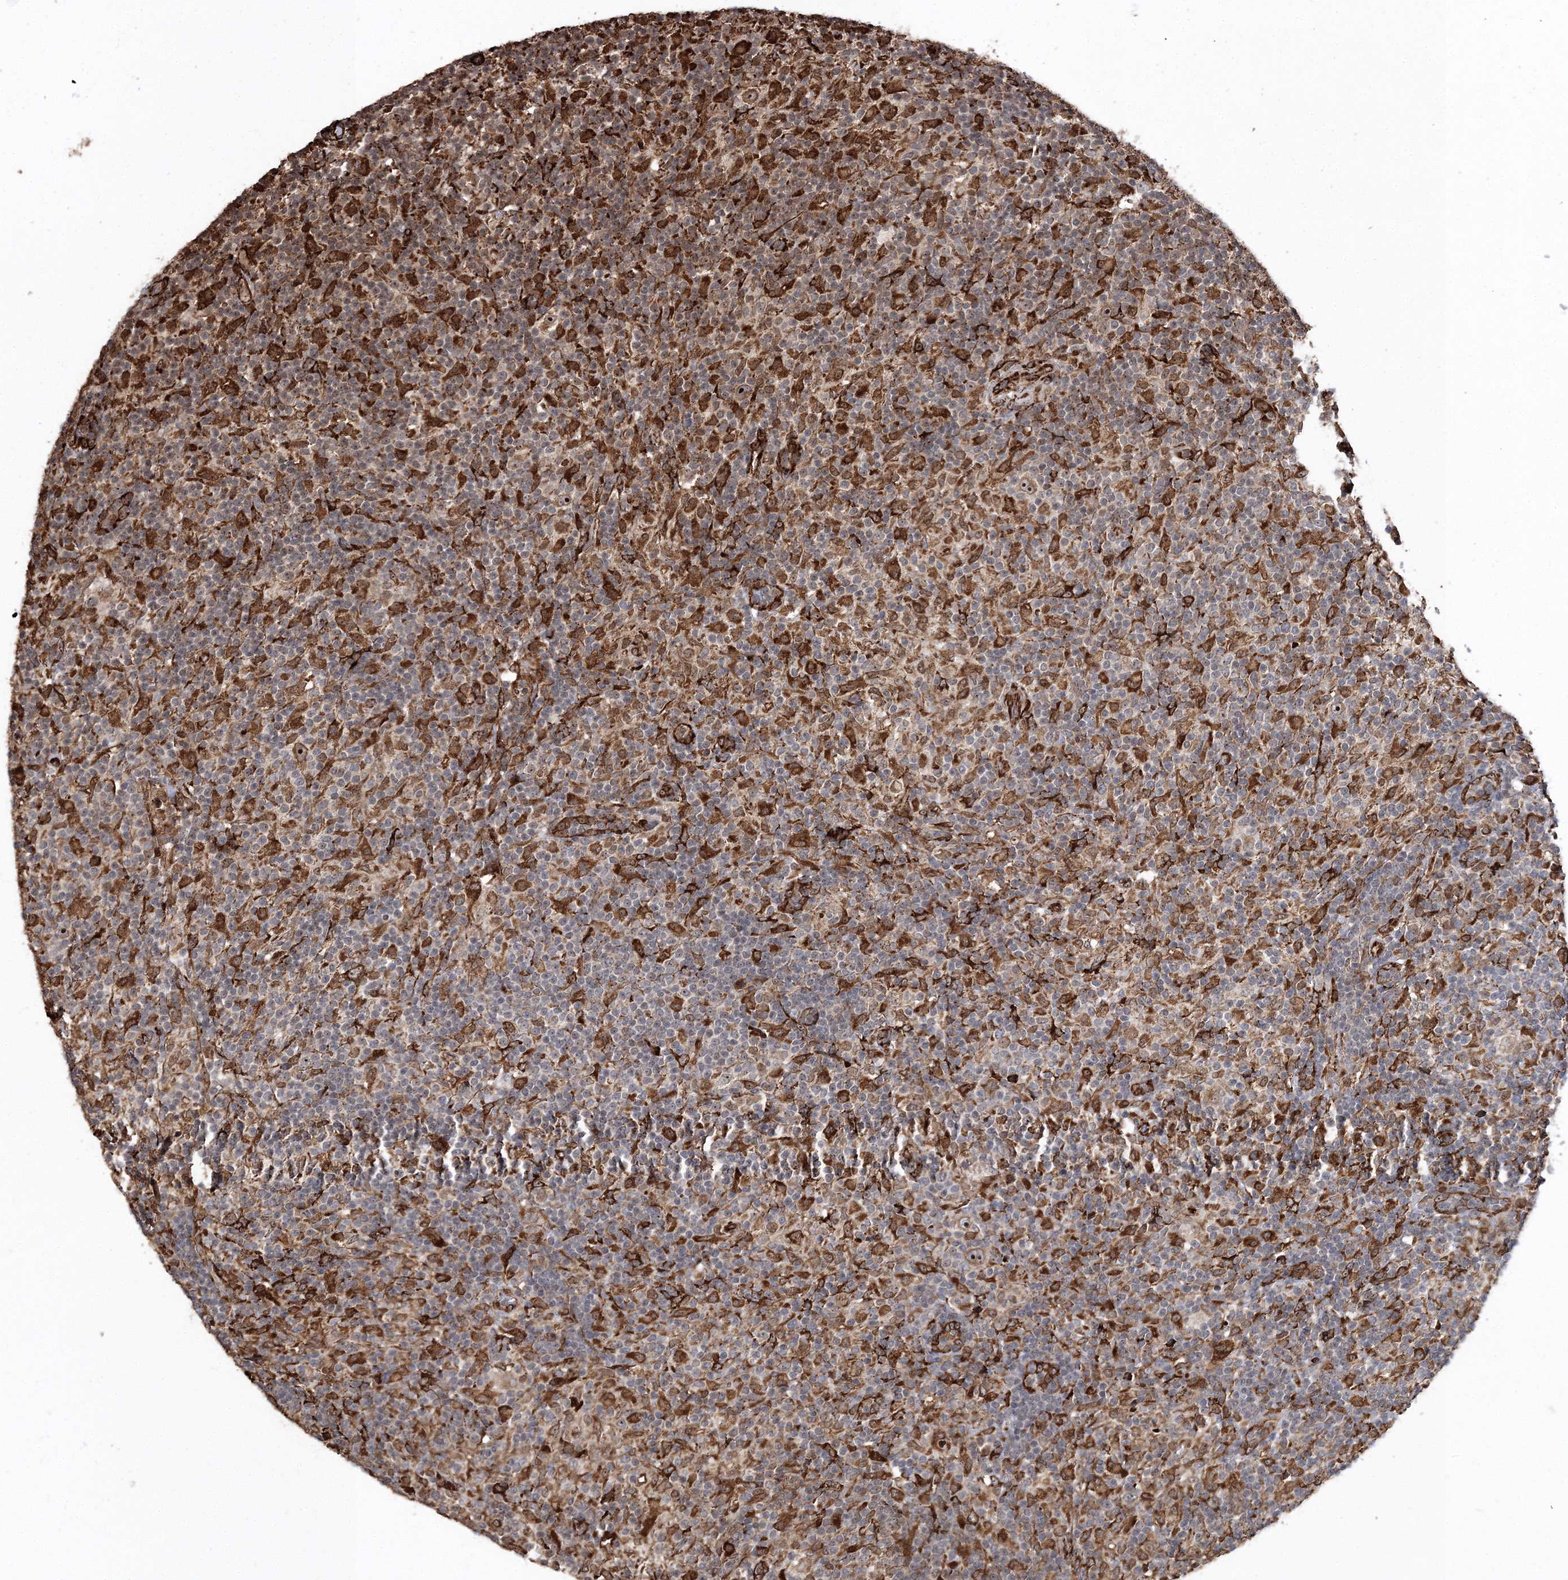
{"staining": {"intensity": "moderate", "quantity": ">75%", "location": "cytoplasmic/membranous,nuclear"}, "tissue": "lymphoma", "cell_type": "Tumor cells", "image_type": "cancer", "snomed": [{"axis": "morphology", "description": "Hodgkin's disease, NOS"}, {"axis": "topography", "description": "Lymph node"}], "caption": "Tumor cells exhibit medium levels of moderate cytoplasmic/membranous and nuclear staining in about >75% of cells in lymphoma. (IHC, brightfield microscopy, high magnification).", "gene": "SCRN3", "patient": {"sex": "male", "age": 70}}